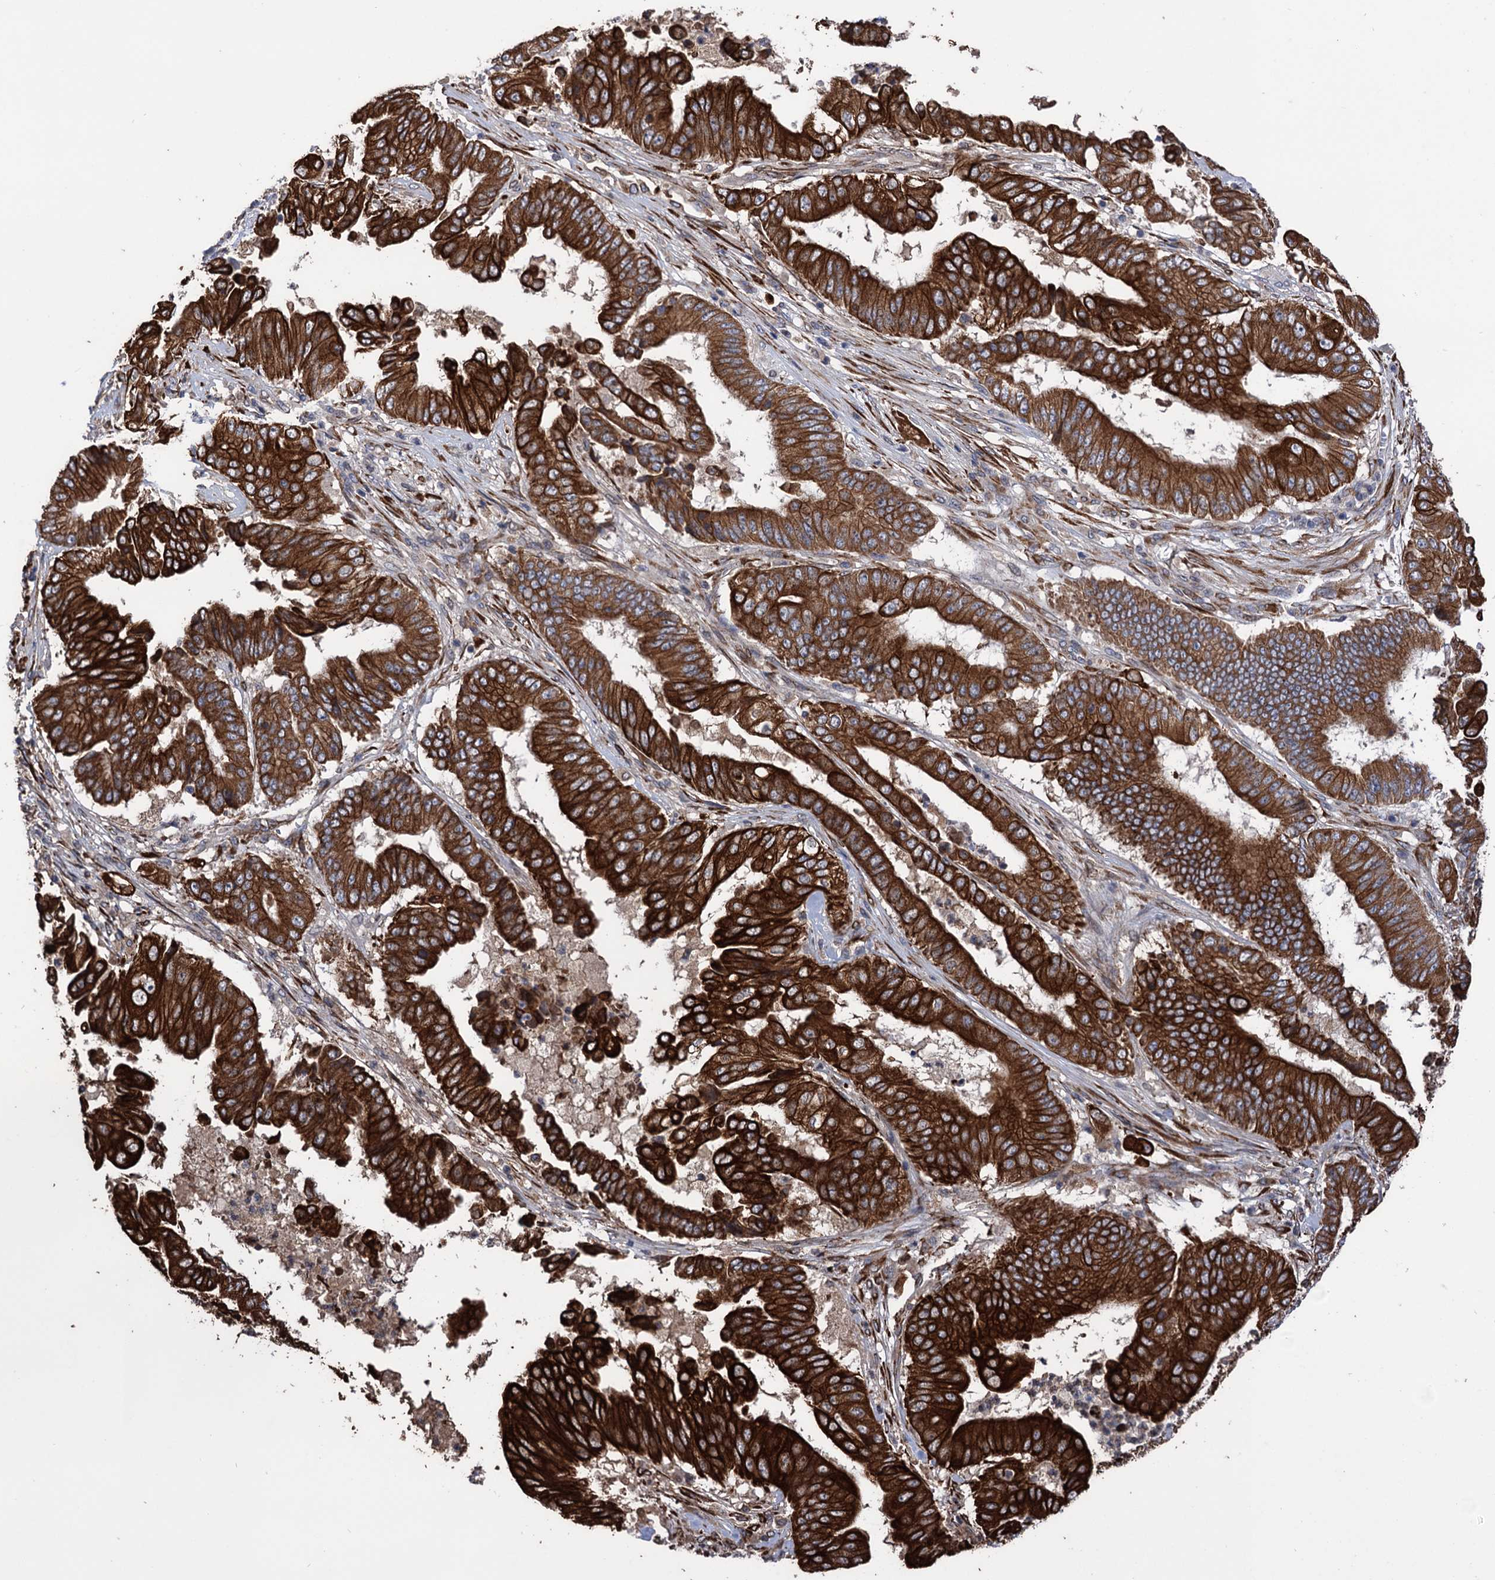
{"staining": {"intensity": "strong", "quantity": ">75%", "location": "cytoplasmic/membranous"}, "tissue": "pancreatic cancer", "cell_type": "Tumor cells", "image_type": "cancer", "snomed": [{"axis": "morphology", "description": "Adenocarcinoma, NOS"}, {"axis": "topography", "description": "Pancreas"}], "caption": "High-power microscopy captured an immunohistochemistry micrograph of pancreatic cancer, revealing strong cytoplasmic/membranous expression in about >75% of tumor cells. (brown staining indicates protein expression, while blue staining denotes nuclei).", "gene": "CDAN1", "patient": {"sex": "female", "age": 77}}